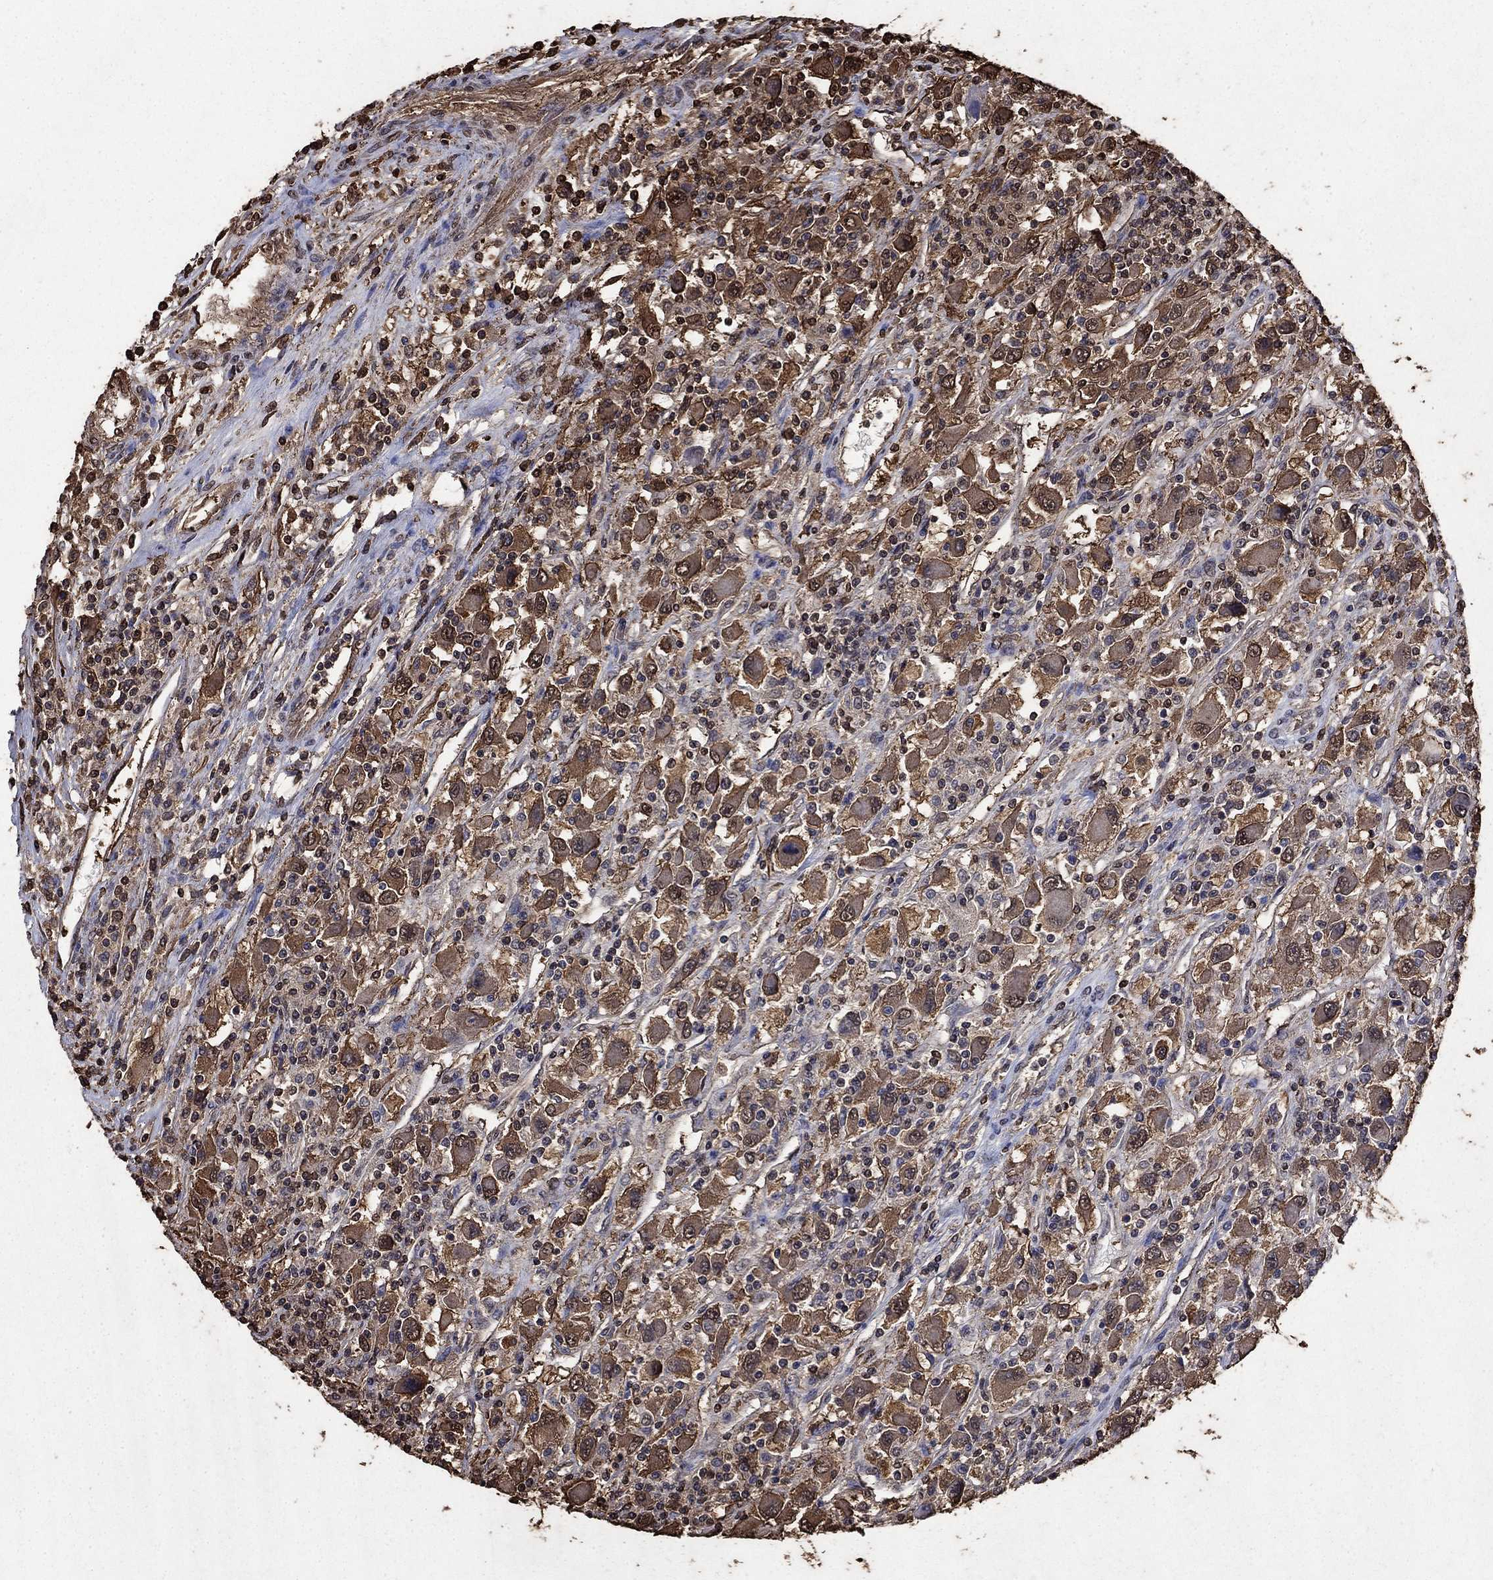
{"staining": {"intensity": "strong", "quantity": "25%-75%", "location": "cytoplasmic/membranous"}, "tissue": "renal cancer", "cell_type": "Tumor cells", "image_type": "cancer", "snomed": [{"axis": "morphology", "description": "Adenocarcinoma, NOS"}, {"axis": "topography", "description": "Kidney"}], "caption": "This image reveals renal adenocarcinoma stained with immunohistochemistry (IHC) to label a protein in brown. The cytoplasmic/membranous of tumor cells show strong positivity for the protein. Nuclei are counter-stained blue.", "gene": "GAPDH", "patient": {"sex": "female", "age": 67}}